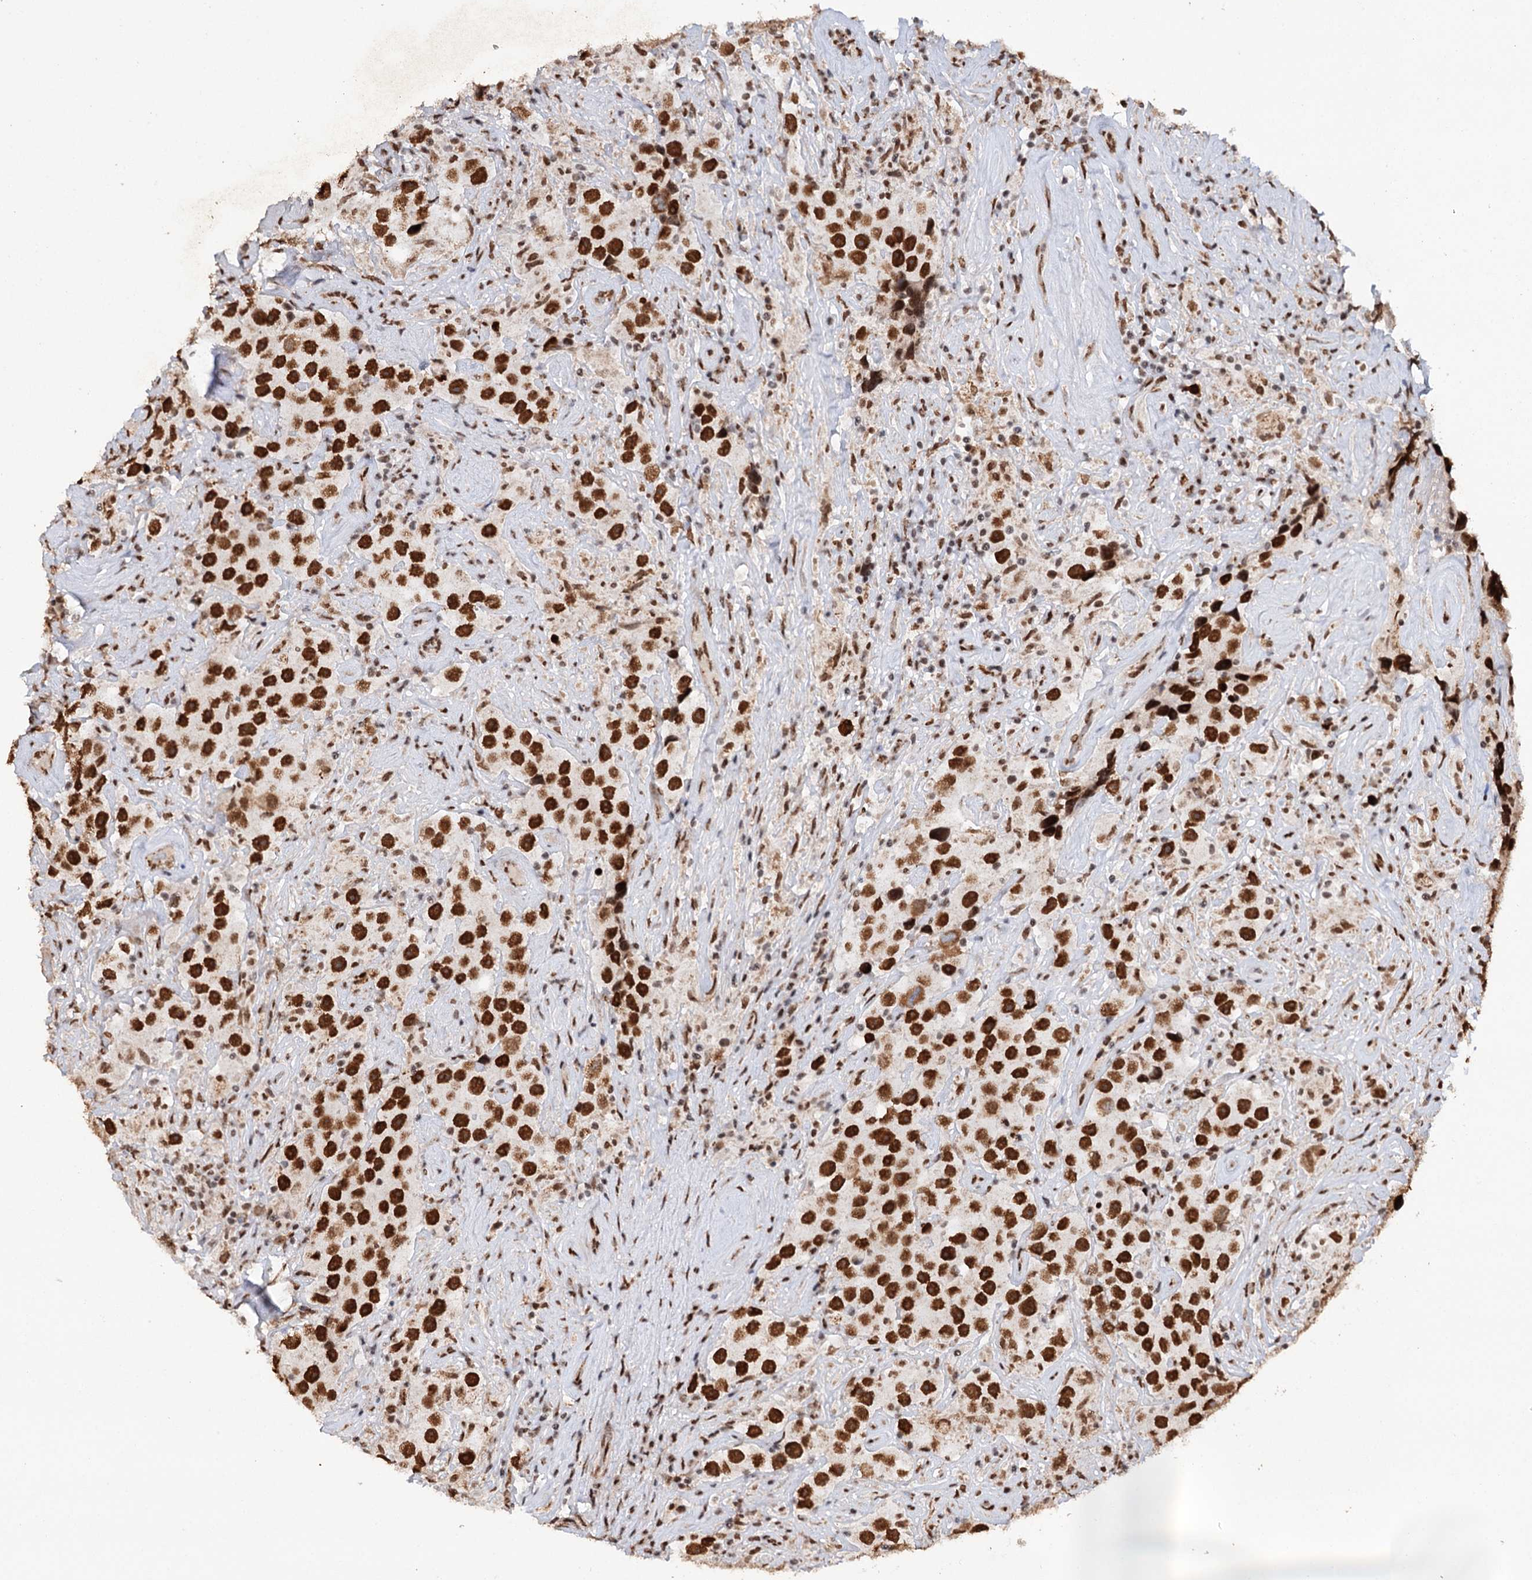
{"staining": {"intensity": "strong", "quantity": ">75%", "location": "nuclear"}, "tissue": "testis cancer", "cell_type": "Tumor cells", "image_type": "cancer", "snomed": [{"axis": "morphology", "description": "Seminoma, NOS"}, {"axis": "topography", "description": "Testis"}], "caption": "Testis cancer (seminoma) stained with a protein marker exhibits strong staining in tumor cells.", "gene": "MATR3", "patient": {"sex": "male", "age": 49}}